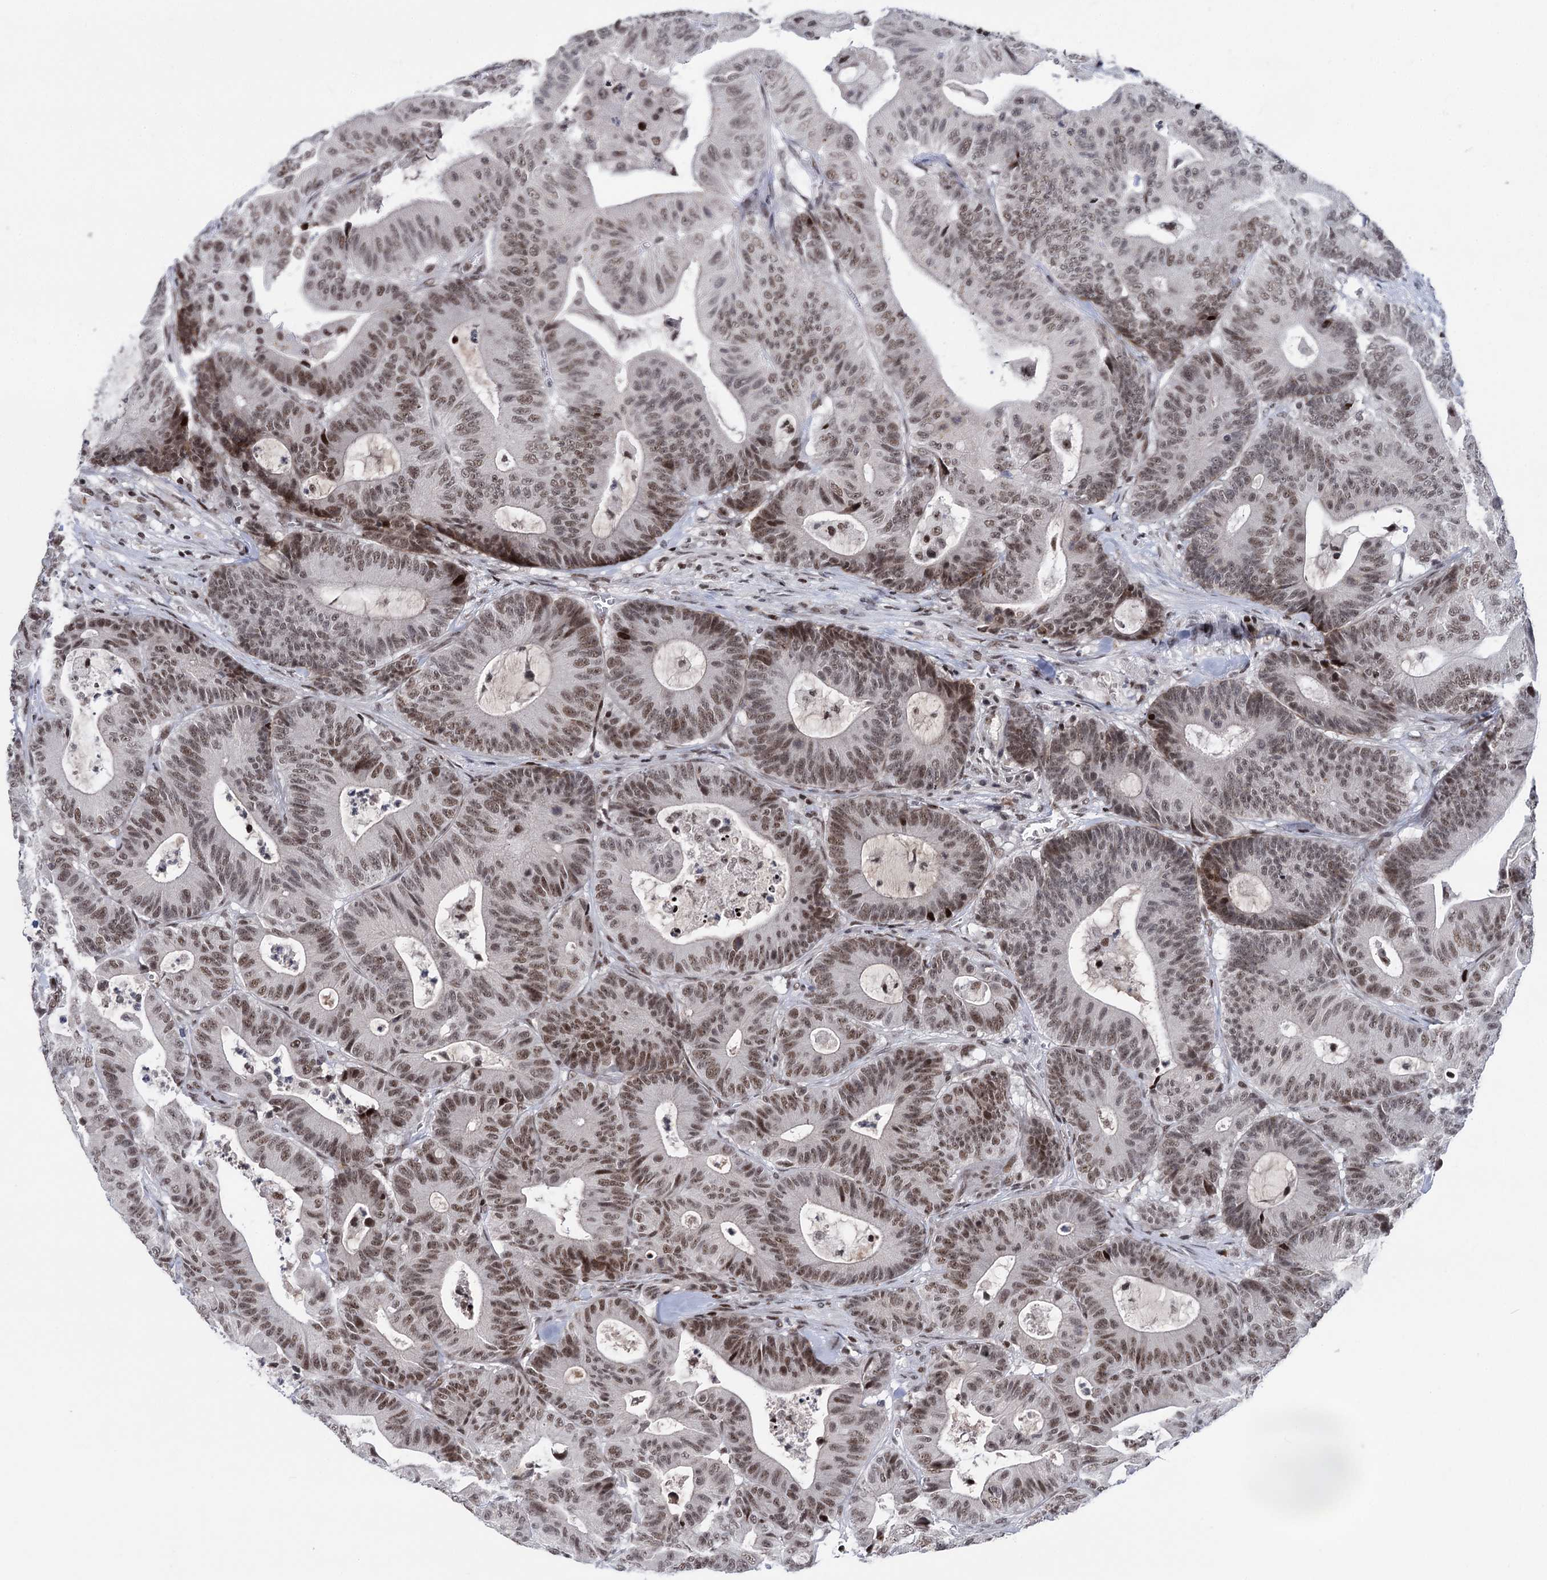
{"staining": {"intensity": "moderate", "quantity": "25%-75%", "location": "nuclear"}, "tissue": "colorectal cancer", "cell_type": "Tumor cells", "image_type": "cancer", "snomed": [{"axis": "morphology", "description": "Adenocarcinoma, NOS"}, {"axis": "topography", "description": "Colon"}], "caption": "Immunohistochemistry of colorectal cancer shows medium levels of moderate nuclear staining in approximately 25%-75% of tumor cells.", "gene": "ZCCHC10", "patient": {"sex": "female", "age": 84}}